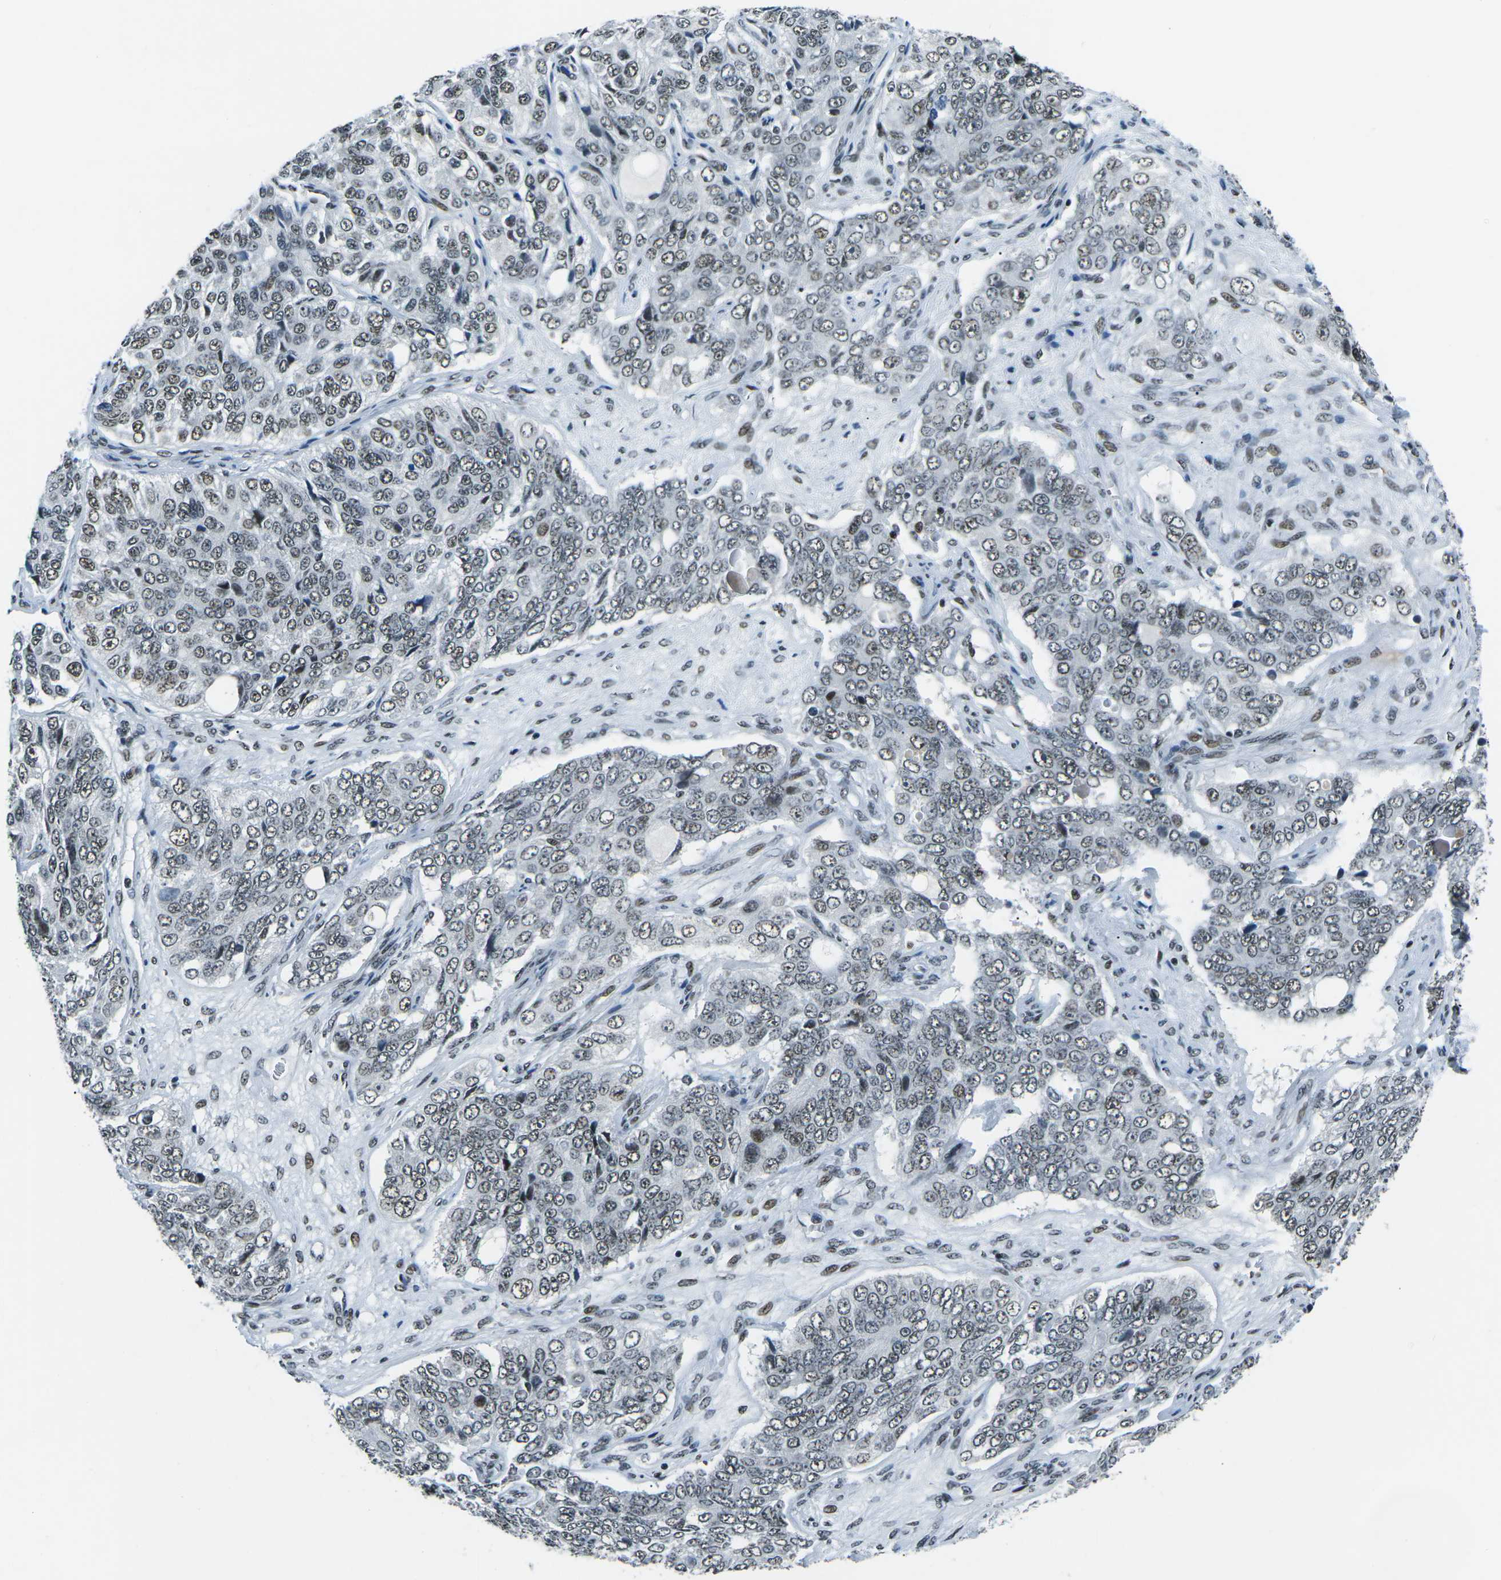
{"staining": {"intensity": "weak", "quantity": ">75%", "location": "nuclear"}, "tissue": "ovarian cancer", "cell_type": "Tumor cells", "image_type": "cancer", "snomed": [{"axis": "morphology", "description": "Carcinoma, endometroid"}, {"axis": "topography", "description": "Ovary"}], "caption": "This histopathology image displays ovarian endometroid carcinoma stained with IHC to label a protein in brown. The nuclear of tumor cells show weak positivity for the protein. Nuclei are counter-stained blue.", "gene": "RBL2", "patient": {"sex": "female", "age": 51}}